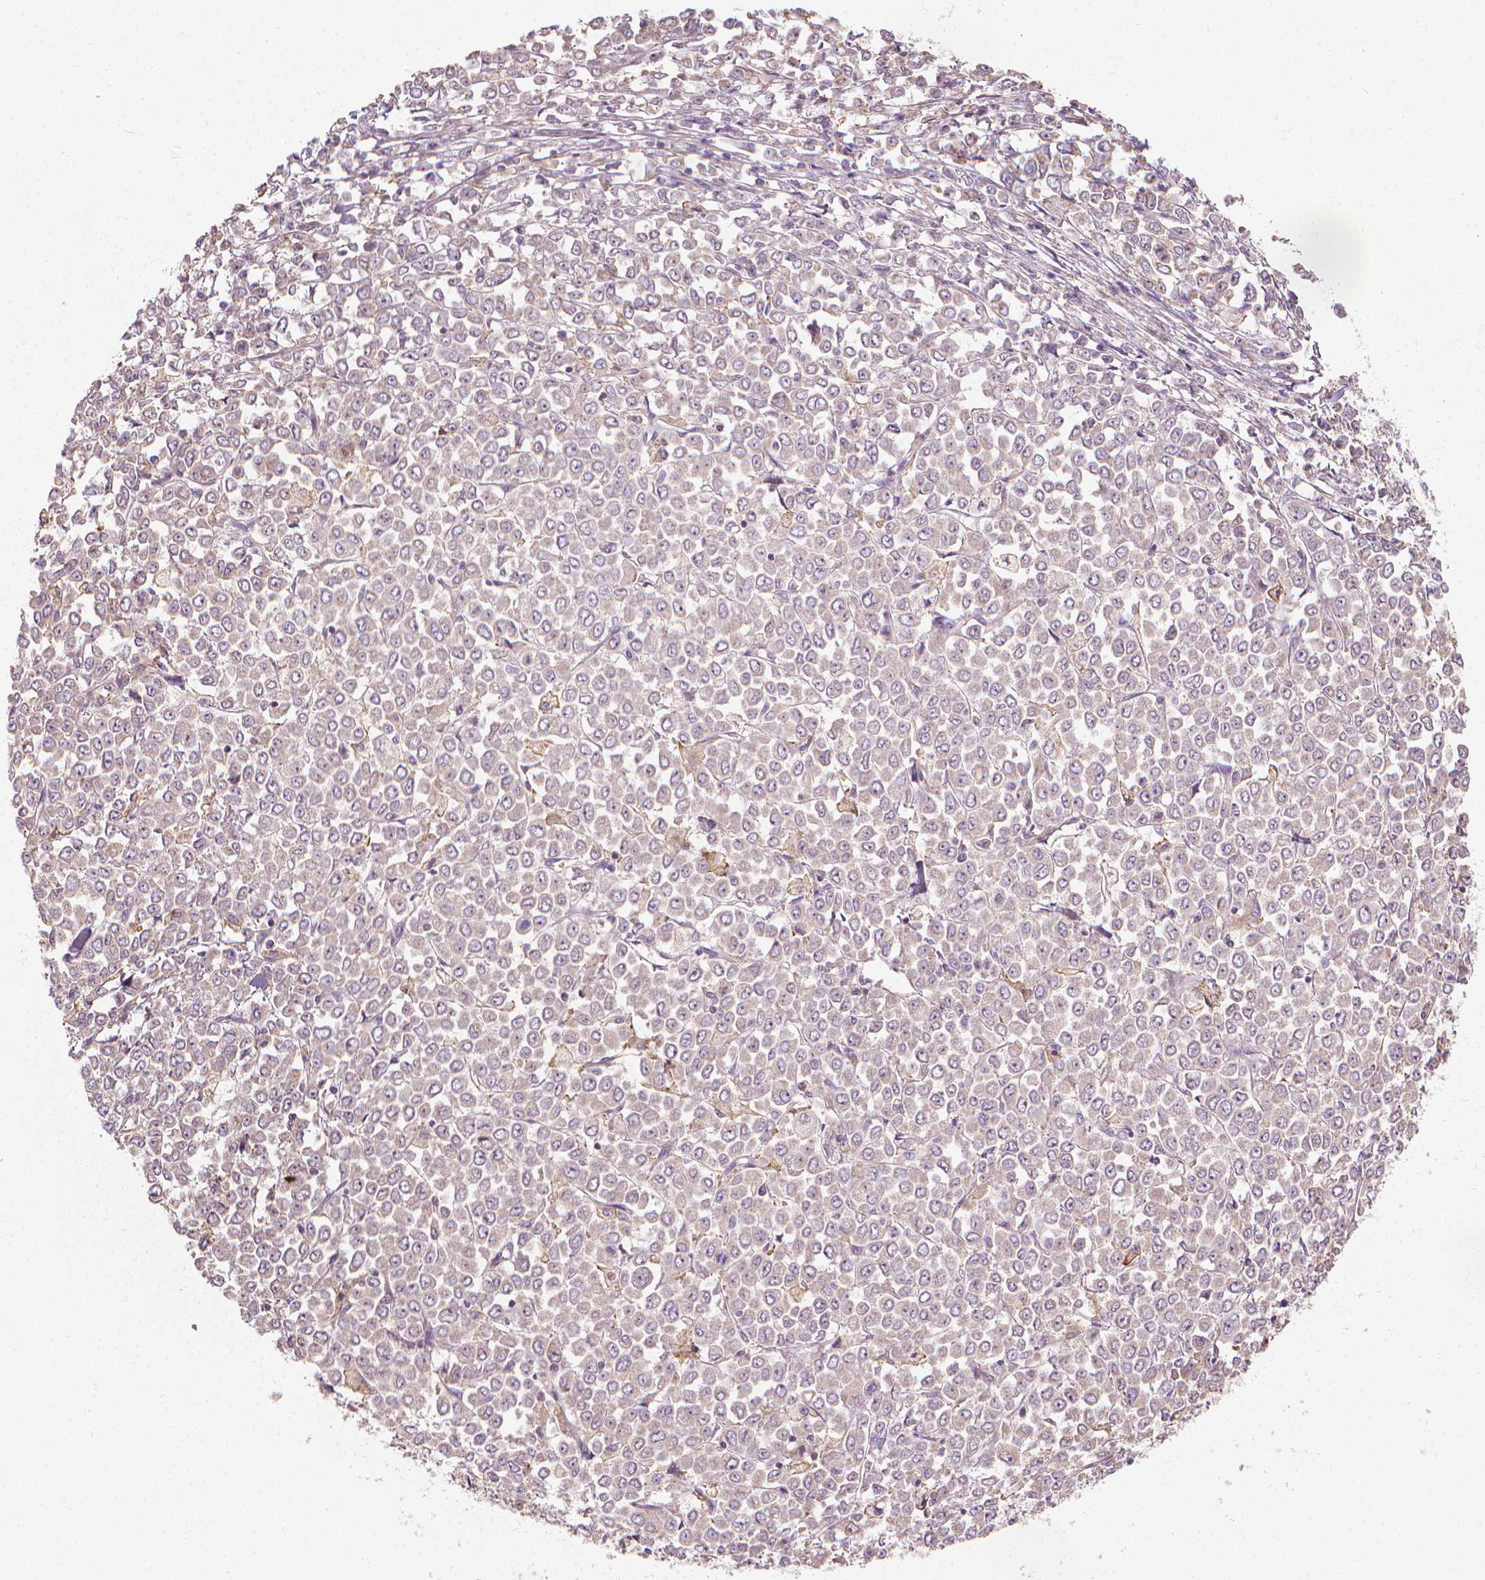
{"staining": {"intensity": "moderate", "quantity": ">75%", "location": "cytoplasmic/membranous"}, "tissue": "stomach cancer", "cell_type": "Tumor cells", "image_type": "cancer", "snomed": [{"axis": "morphology", "description": "Adenocarcinoma, NOS"}, {"axis": "topography", "description": "Stomach, upper"}], "caption": "Tumor cells reveal medium levels of moderate cytoplasmic/membranous positivity in approximately >75% of cells in stomach adenocarcinoma. Ihc stains the protein of interest in brown and the nuclei are stained blue.", "gene": "PRAG1", "patient": {"sex": "male", "age": 70}}